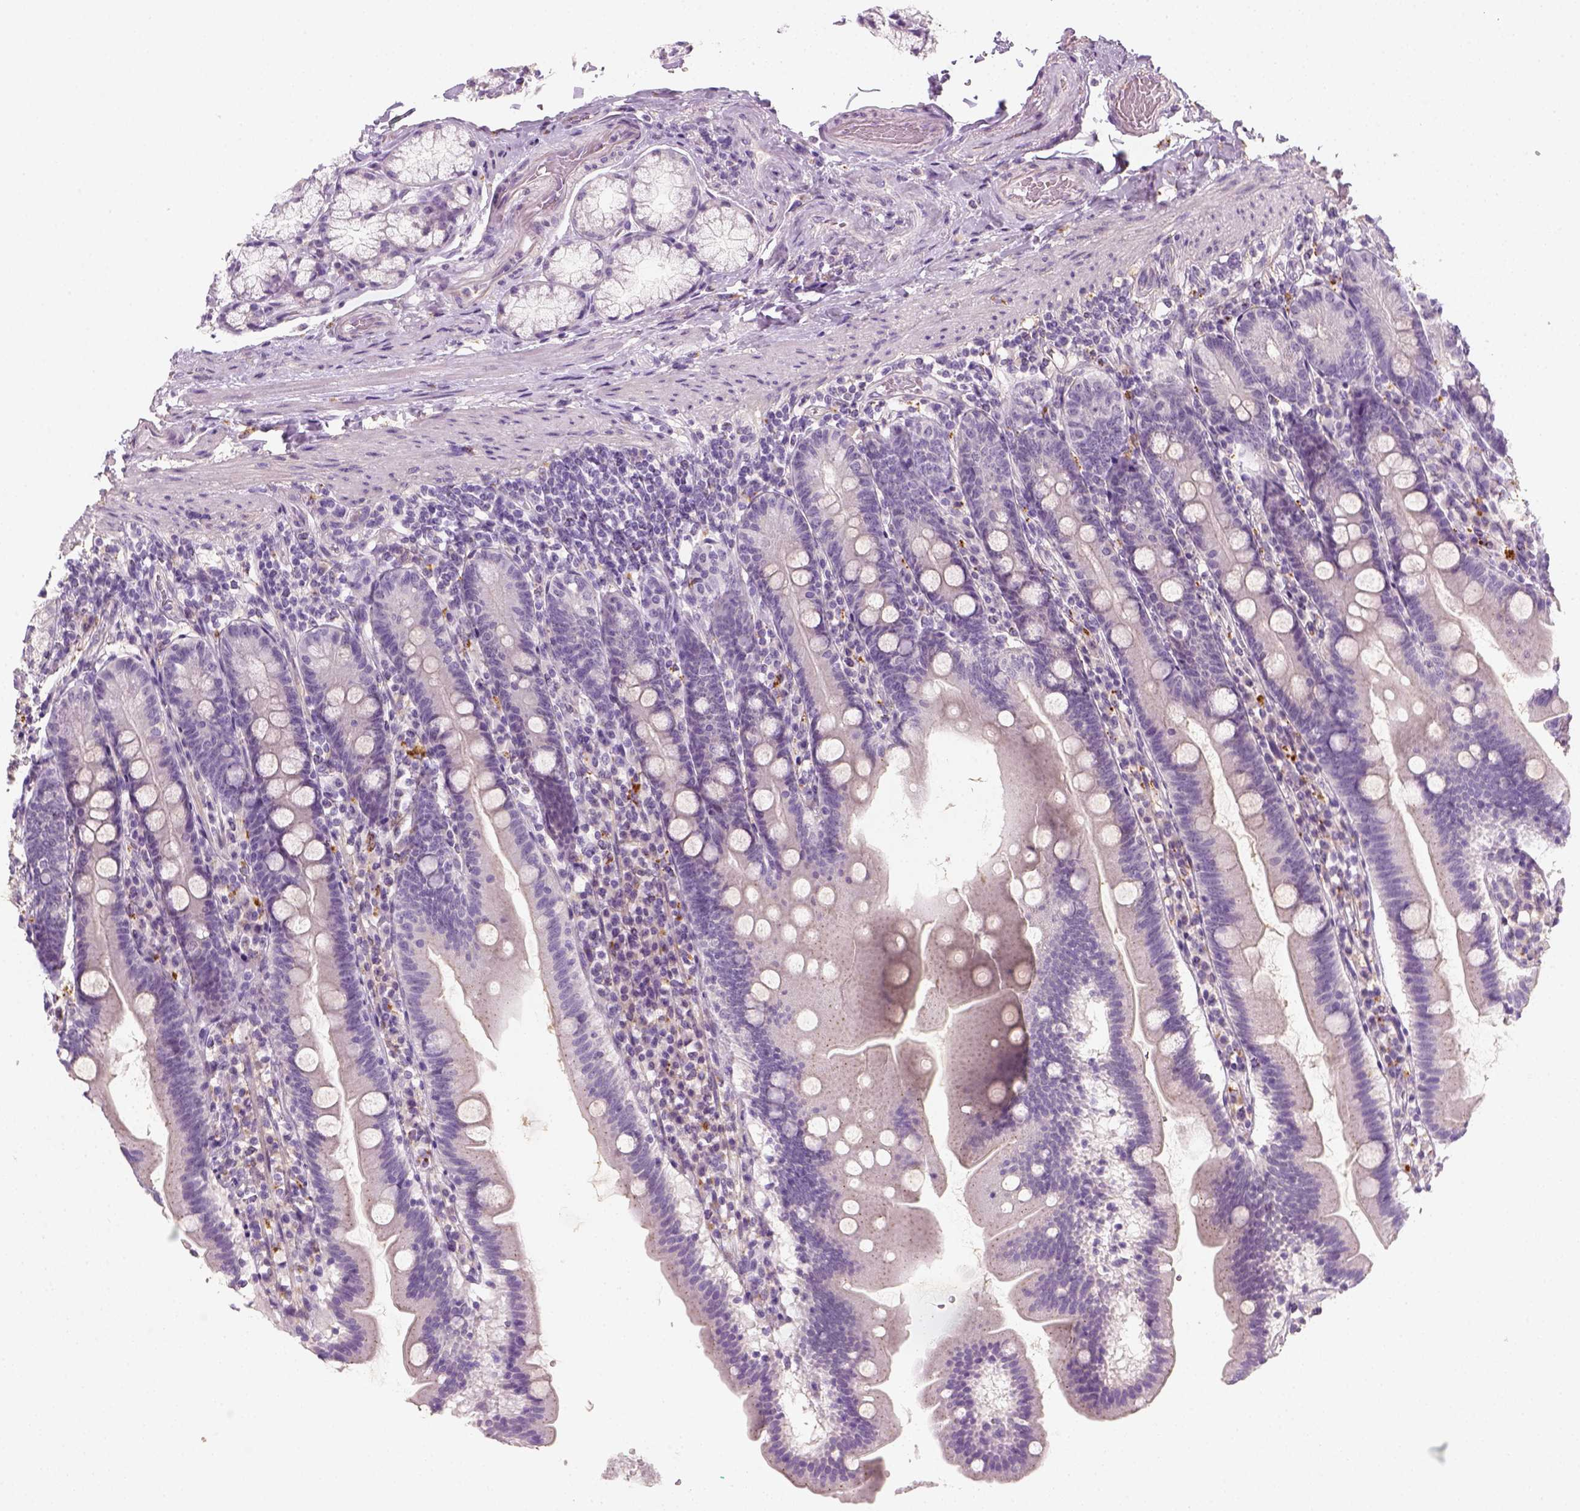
{"staining": {"intensity": "negative", "quantity": "none", "location": "none"}, "tissue": "duodenum", "cell_type": "Glandular cells", "image_type": "normal", "snomed": [{"axis": "morphology", "description": "Normal tissue, NOS"}, {"axis": "topography", "description": "Duodenum"}], "caption": "DAB (3,3'-diaminobenzidine) immunohistochemical staining of unremarkable human duodenum exhibits no significant staining in glandular cells. Nuclei are stained in blue.", "gene": "FAM163B", "patient": {"sex": "female", "age": 67}}